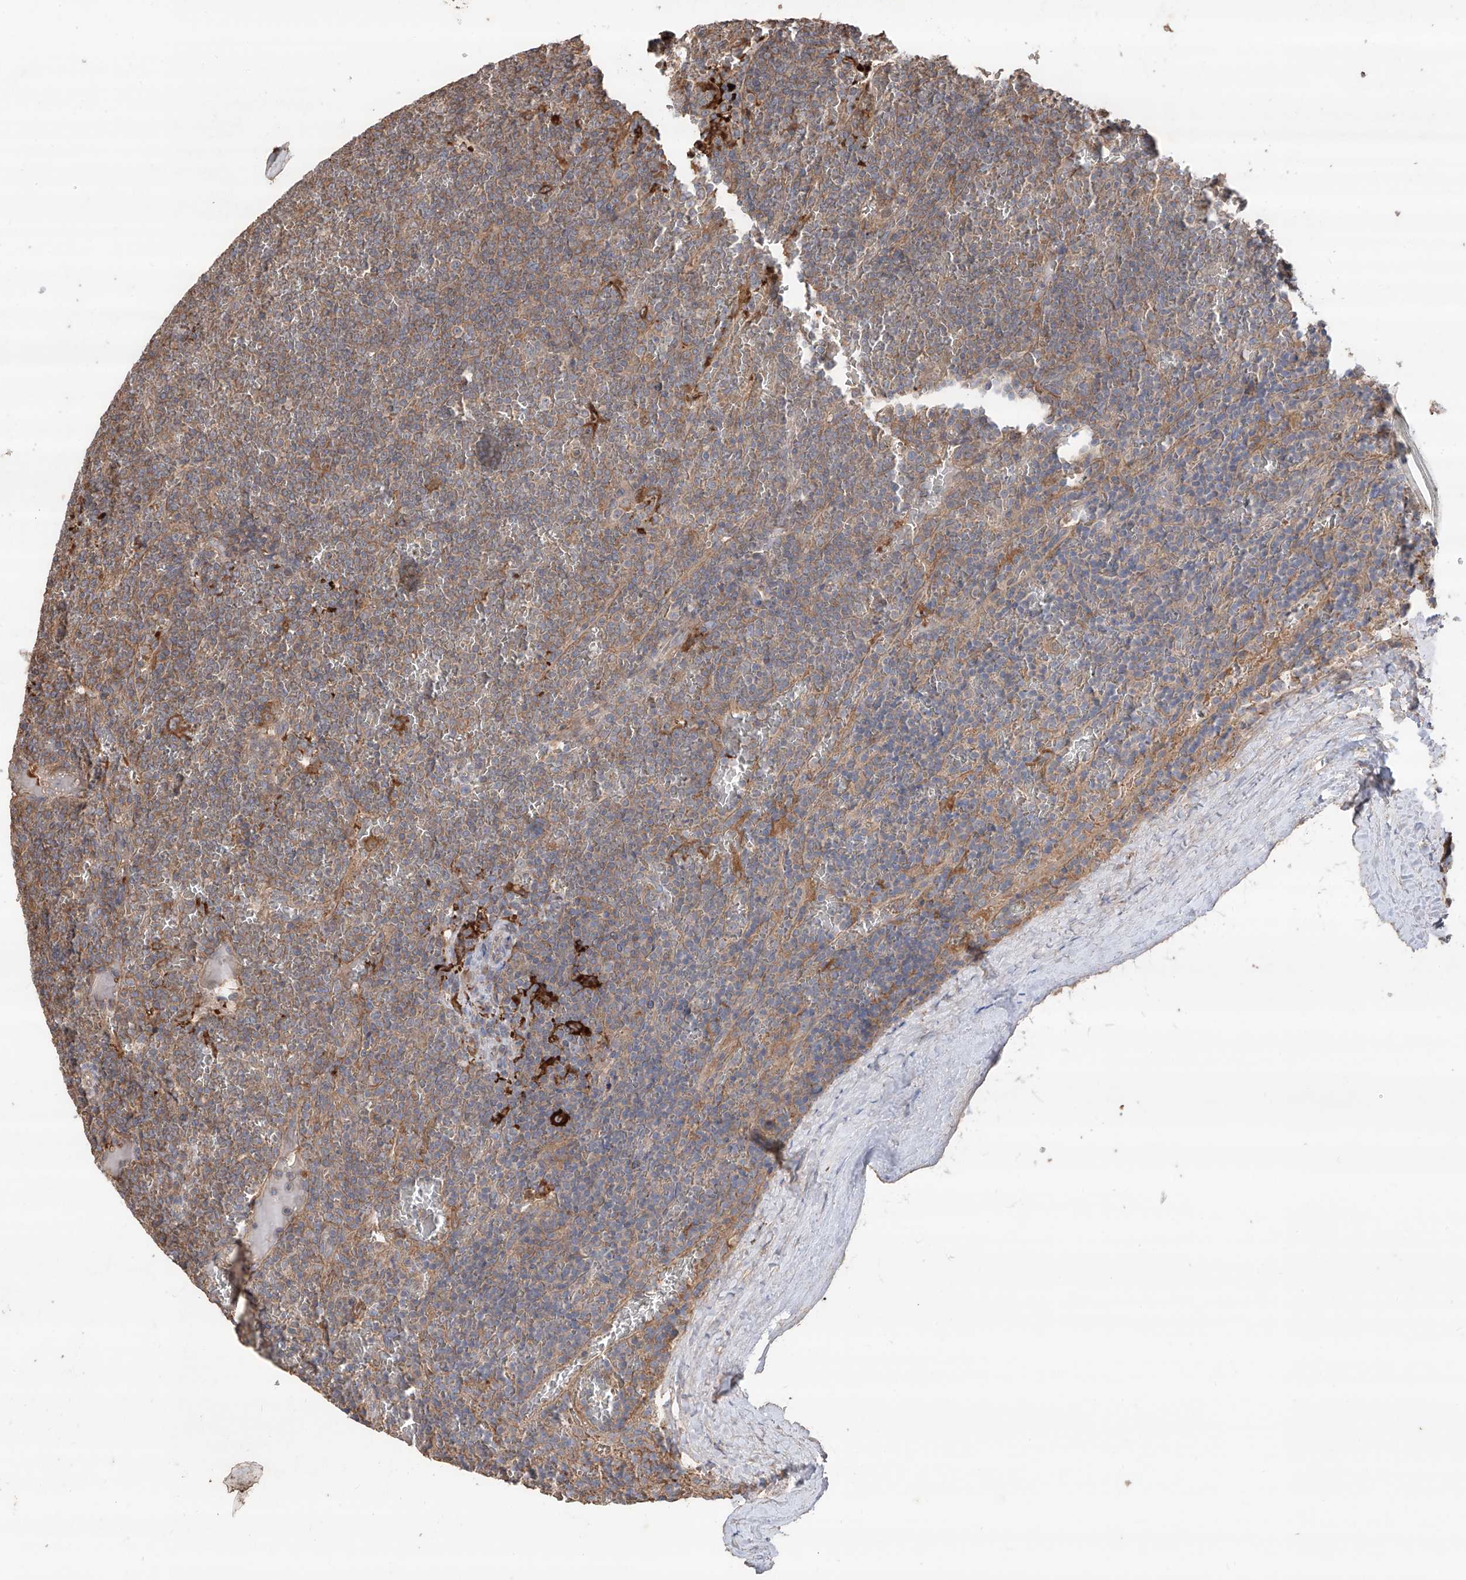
{"staining": {"intensity": "moderate", "quantity": "25%-75%", "location": "cytoplasmic/membranous"}, "tissue": "lymphoma", "cell_type": "Tumor cells", "image_type": "cancer", "snomed": [{"axis": "morphology", "description": "Malignant lymphoma, non-Hodgkin's type, Low grade"}, {"axis": "topography", "description": "Spleen"}], "caption": "Lymphoma stained with a brown dye shows moderate cytoplasmic/membranous positive expression in about 25%-75% of tumor cells.", "gene": "EDN1", "patient": {"sex": "female", "age": 19}}